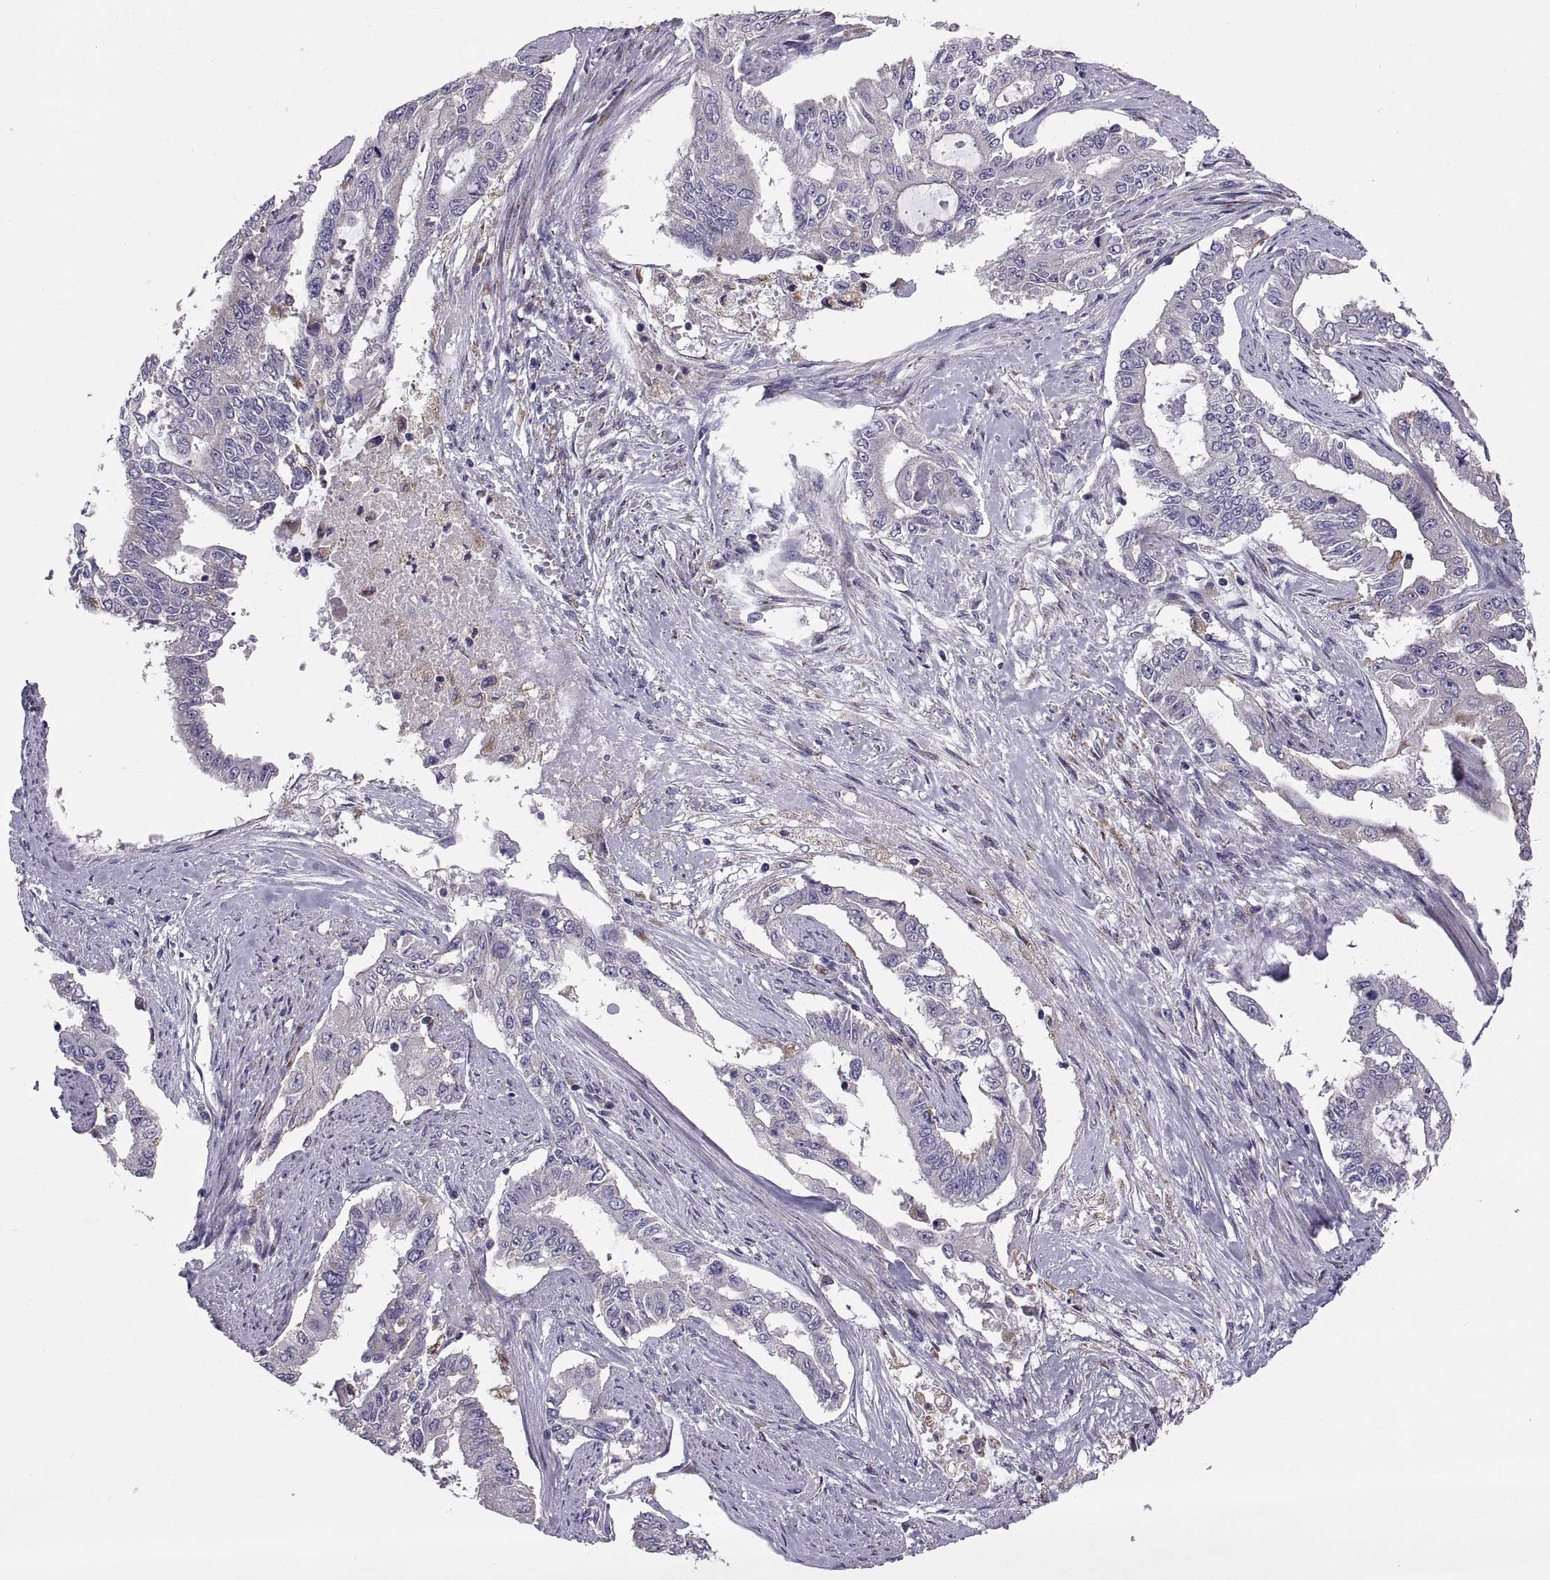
{"staining": {"intensity": "negative", "quantity": "none", "location": "none"}, "tissue": "endometrial cancer", "cell_type": "Tumor cells", "image_type": "cancer", "snomed": [{"axis": "morphology", "description": "Adenocarcinoma, NOS"}, {"axis": "topography", "description": "Uterus"}], "caption": "A histopathology image of human adenocarcinoma (endometrial) is negative for staining in tumor cells. (DAB IHC visualized using brightfield microscopy, high magnification).", "gene": "ARSL", "patient": {"sex": "female", "age": 59}}